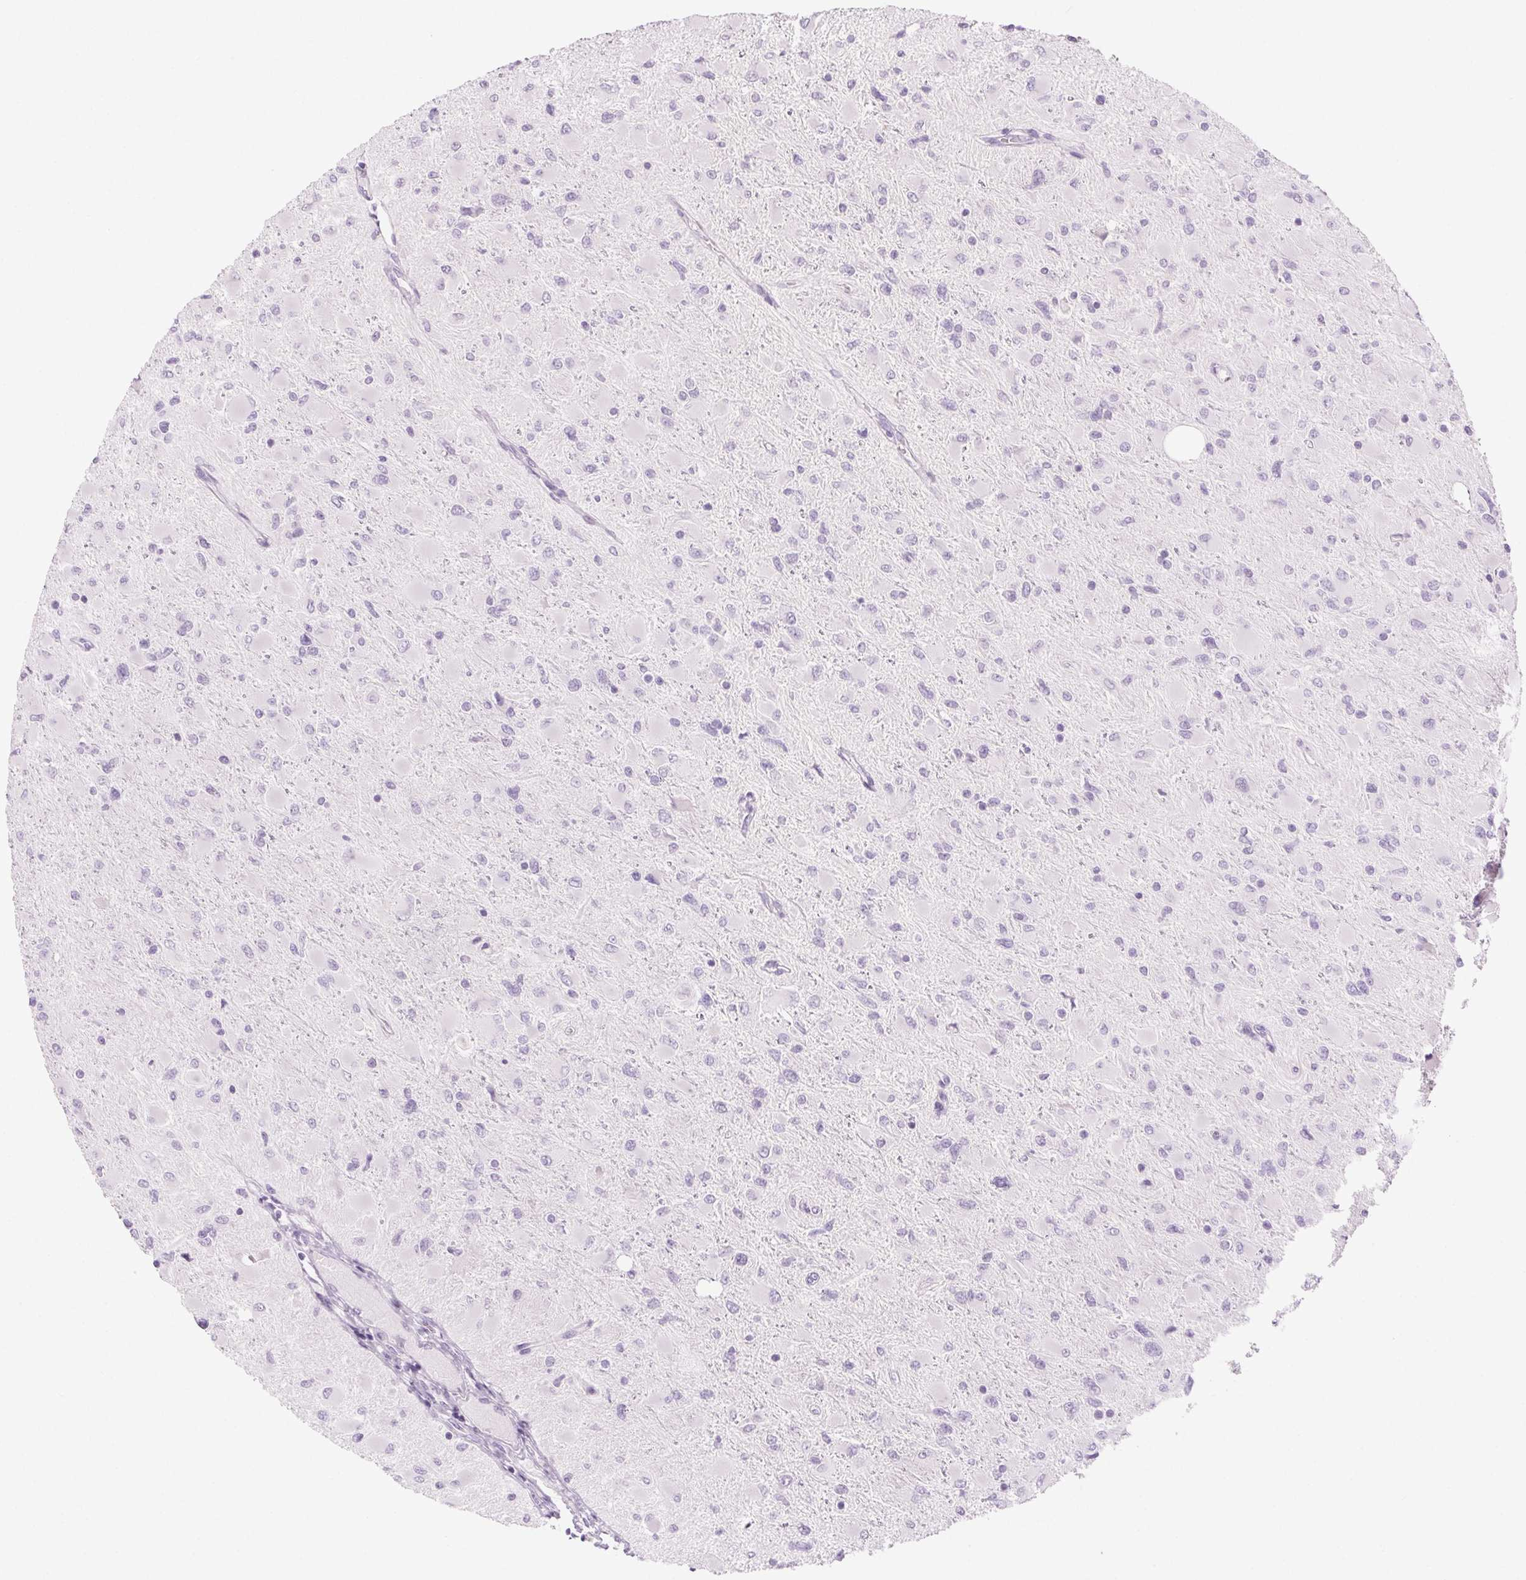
{"staining": {"intensity": "negative", "quantity": "none", "location": "none"}, "tissue": "glioma", "cell_type": "Tumor cells", "image_type": "cancer", "snomed": [{"axis": "morphology", "description": "Glioma, malignant, High grade"}, {"axis": "topography", "description": "Cerebral cortex"}], "caption": "High magnification brightfield microscopy of malignant glioma (high-grade) stained with DAB (3,3'-diaminobenzidine) (brown) and counterstained with hematoxylin (blue): tumor cells show no significant positivity.", "gene": "LRP2", "patient": {"sex": "female", "age": 36}}